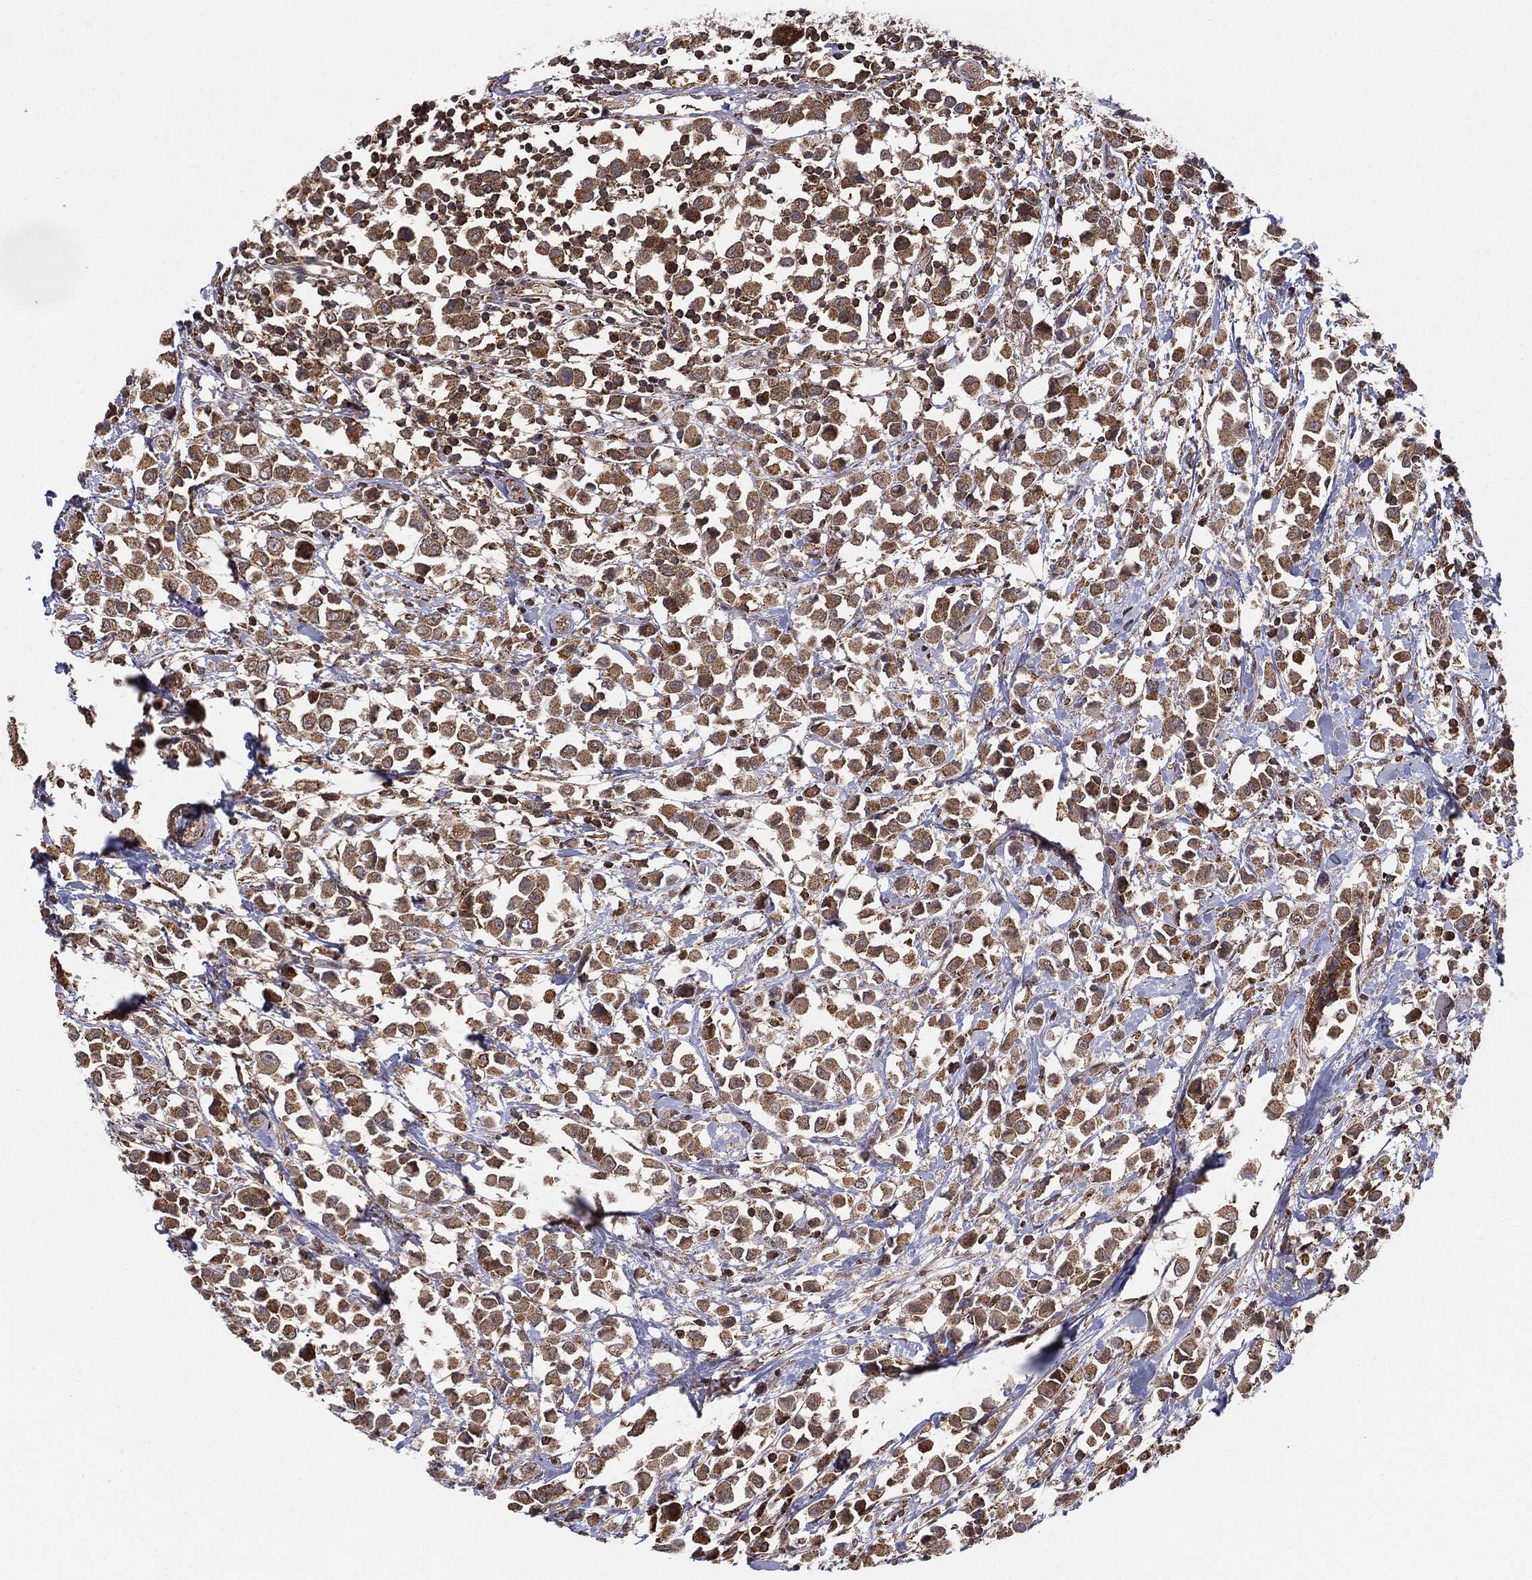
{"staining": {"intensity": "moderate", "quantity": ">75%", "location": "cytoplasmic/membranous"}, "tissue": "breast cancer", "cell_type": "Tumor cells", "image_type": "cancer", "snomed": [{"axis": "morphology", "description": "Duct carcinoma"}, {"axis": "topography", "description": "Breast"}], "caption": "The histopathology image reveals immunohistochemical staining of infiltrating ductal carcinoma (breast). There is moderate cytoplasmic/membranous expression is identified in approximately >75% of tumor cells. (DAB (3,3'-diaminobenzidine) = brown stain, brightfield microscopy at high magnification).", "gene": "MTOR", "patient": {"sex": "female", "age": 61}}